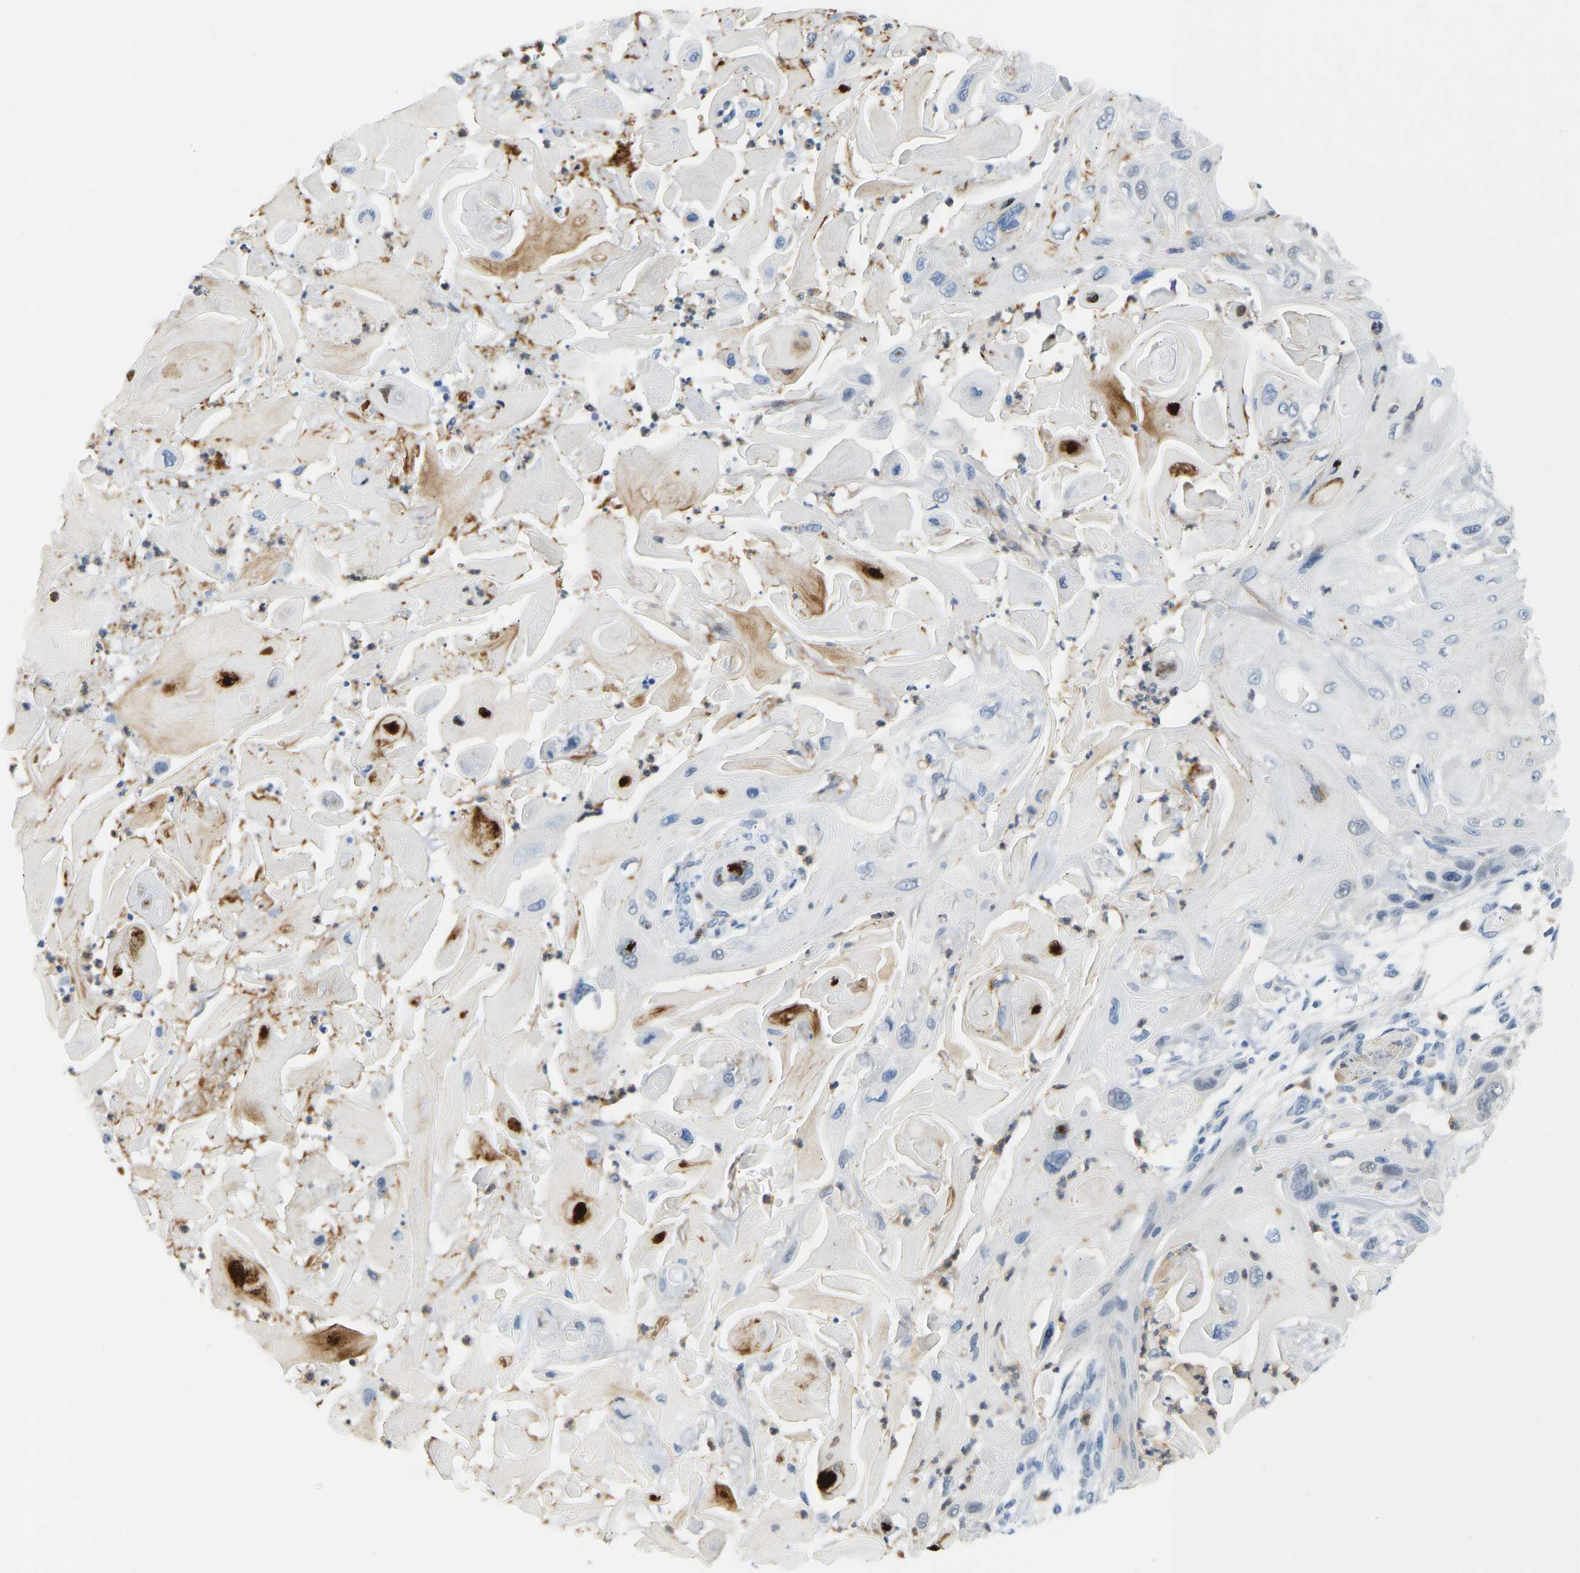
{"staining": {"intensity": "negative", "quantity": "none", "location": "none"}, "tissue": "skin cancer", "cell_type": "Tumor cells", "image_type": "cancer", "snomed": [{"axis": "morphology", "description": "Squamous cell carcinoma, NOS"}, {"axis": "topography", "description": "Skin"}], "caption": "Protein analysis of squamous cell carcinoma (skin) shows no significant positivity in tumor cells.", "gene": "TXNDC2", "patient": {"sex": "female", "age": 77}}